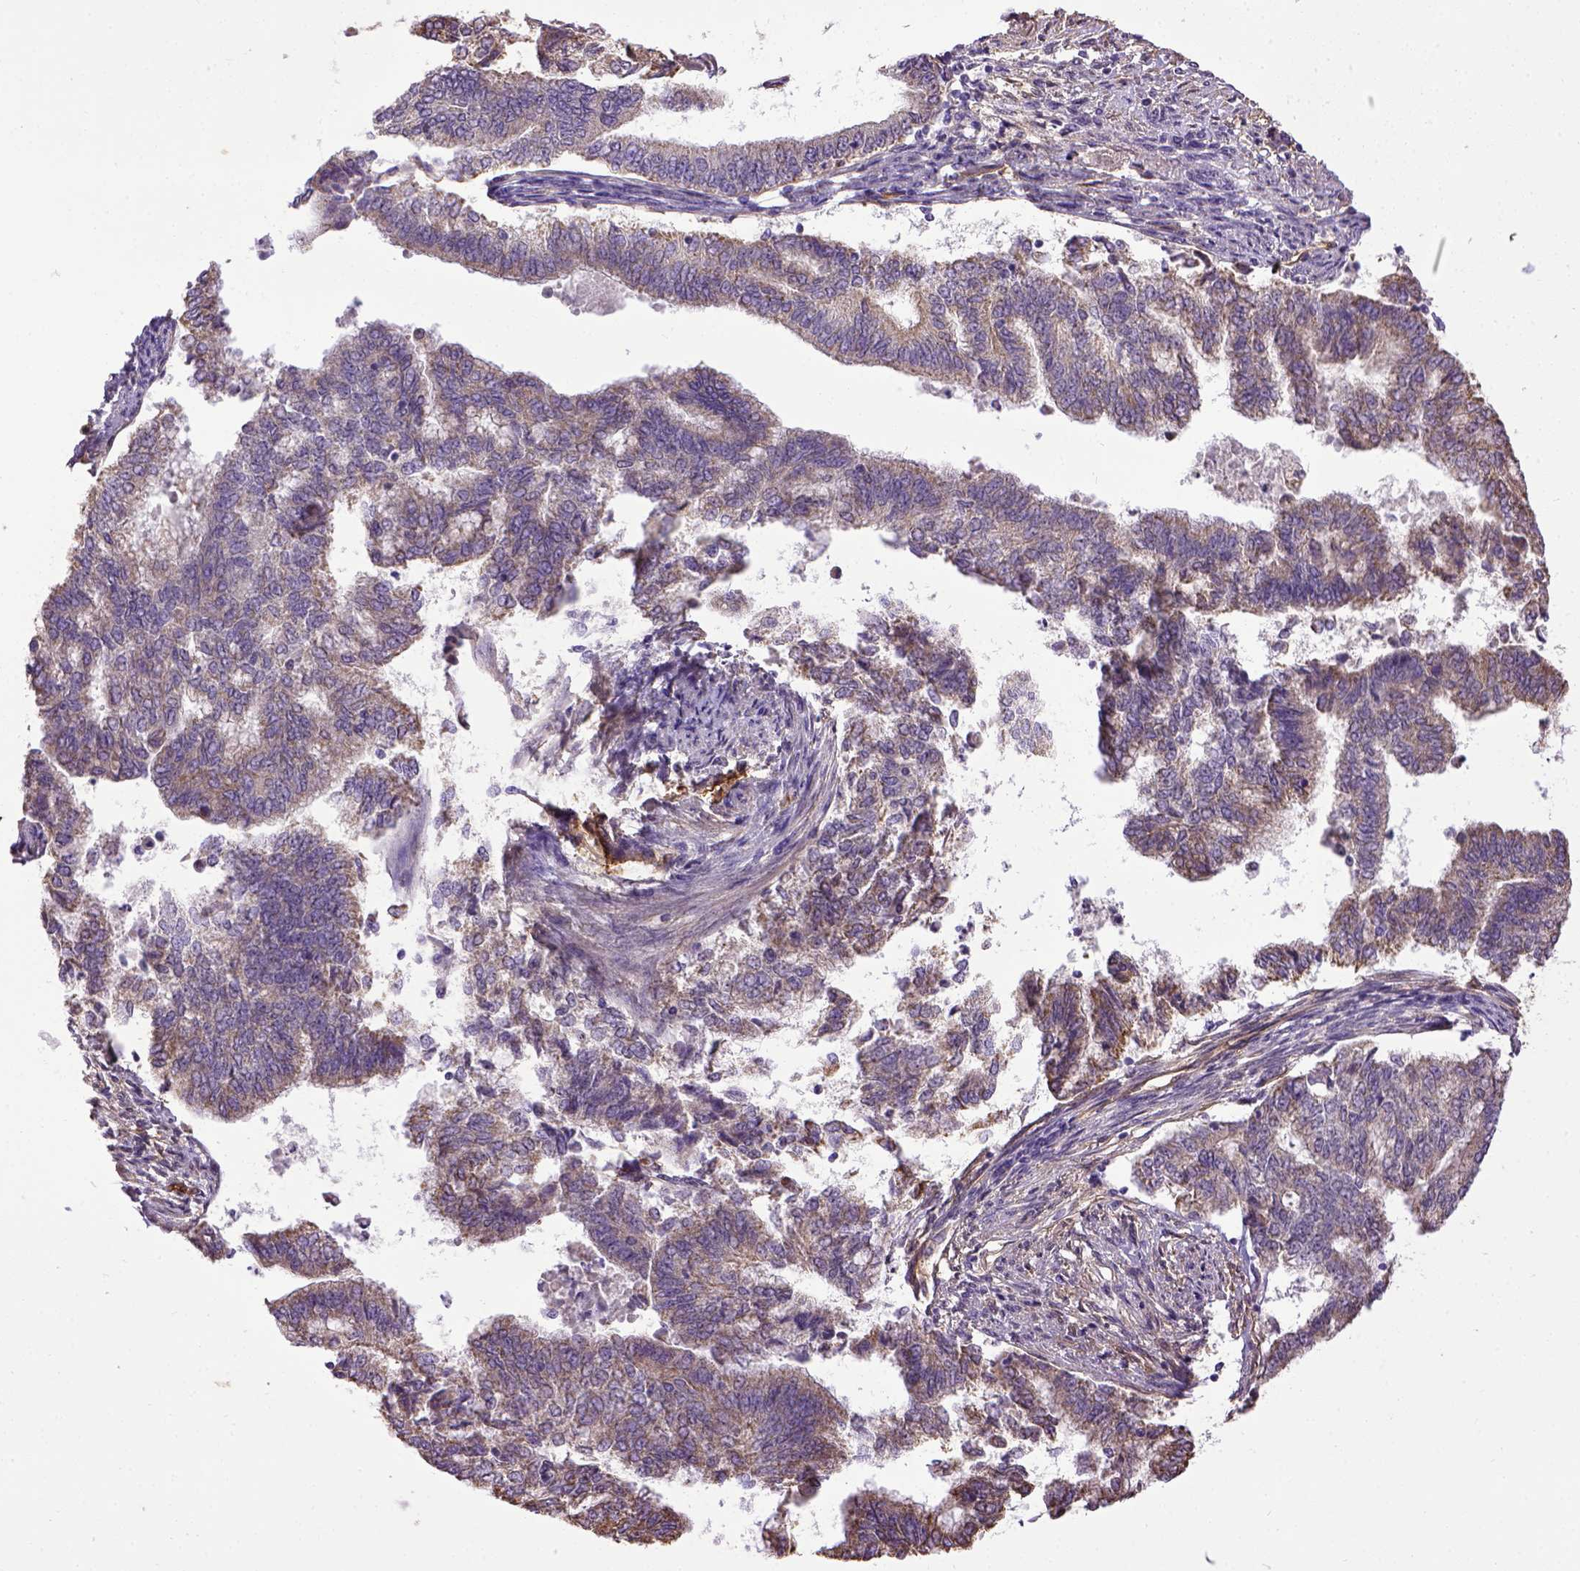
{"staining": {"intensity": "weak", "quantity": ">75%", "location": "cytoplasmic/membranous"}, "tissue": "endometrial cancer", "cell_type": "Tumor cells", "image_type": "cancer", "snomed": [{"axis": "morphology", "description": "Adenocarcinoma, NOS"}, {"axis": "topography", "description": "Endometrium"}], "caption": "Immunohistochemistry (DAB) staining of endometrial adenocarcinoma exhibits weak cytoplasmic/membranous protein positivity in approximately >75% of tumor cells.", "gene": "ENG", "patient": {"sex": "female", "age": 65}}